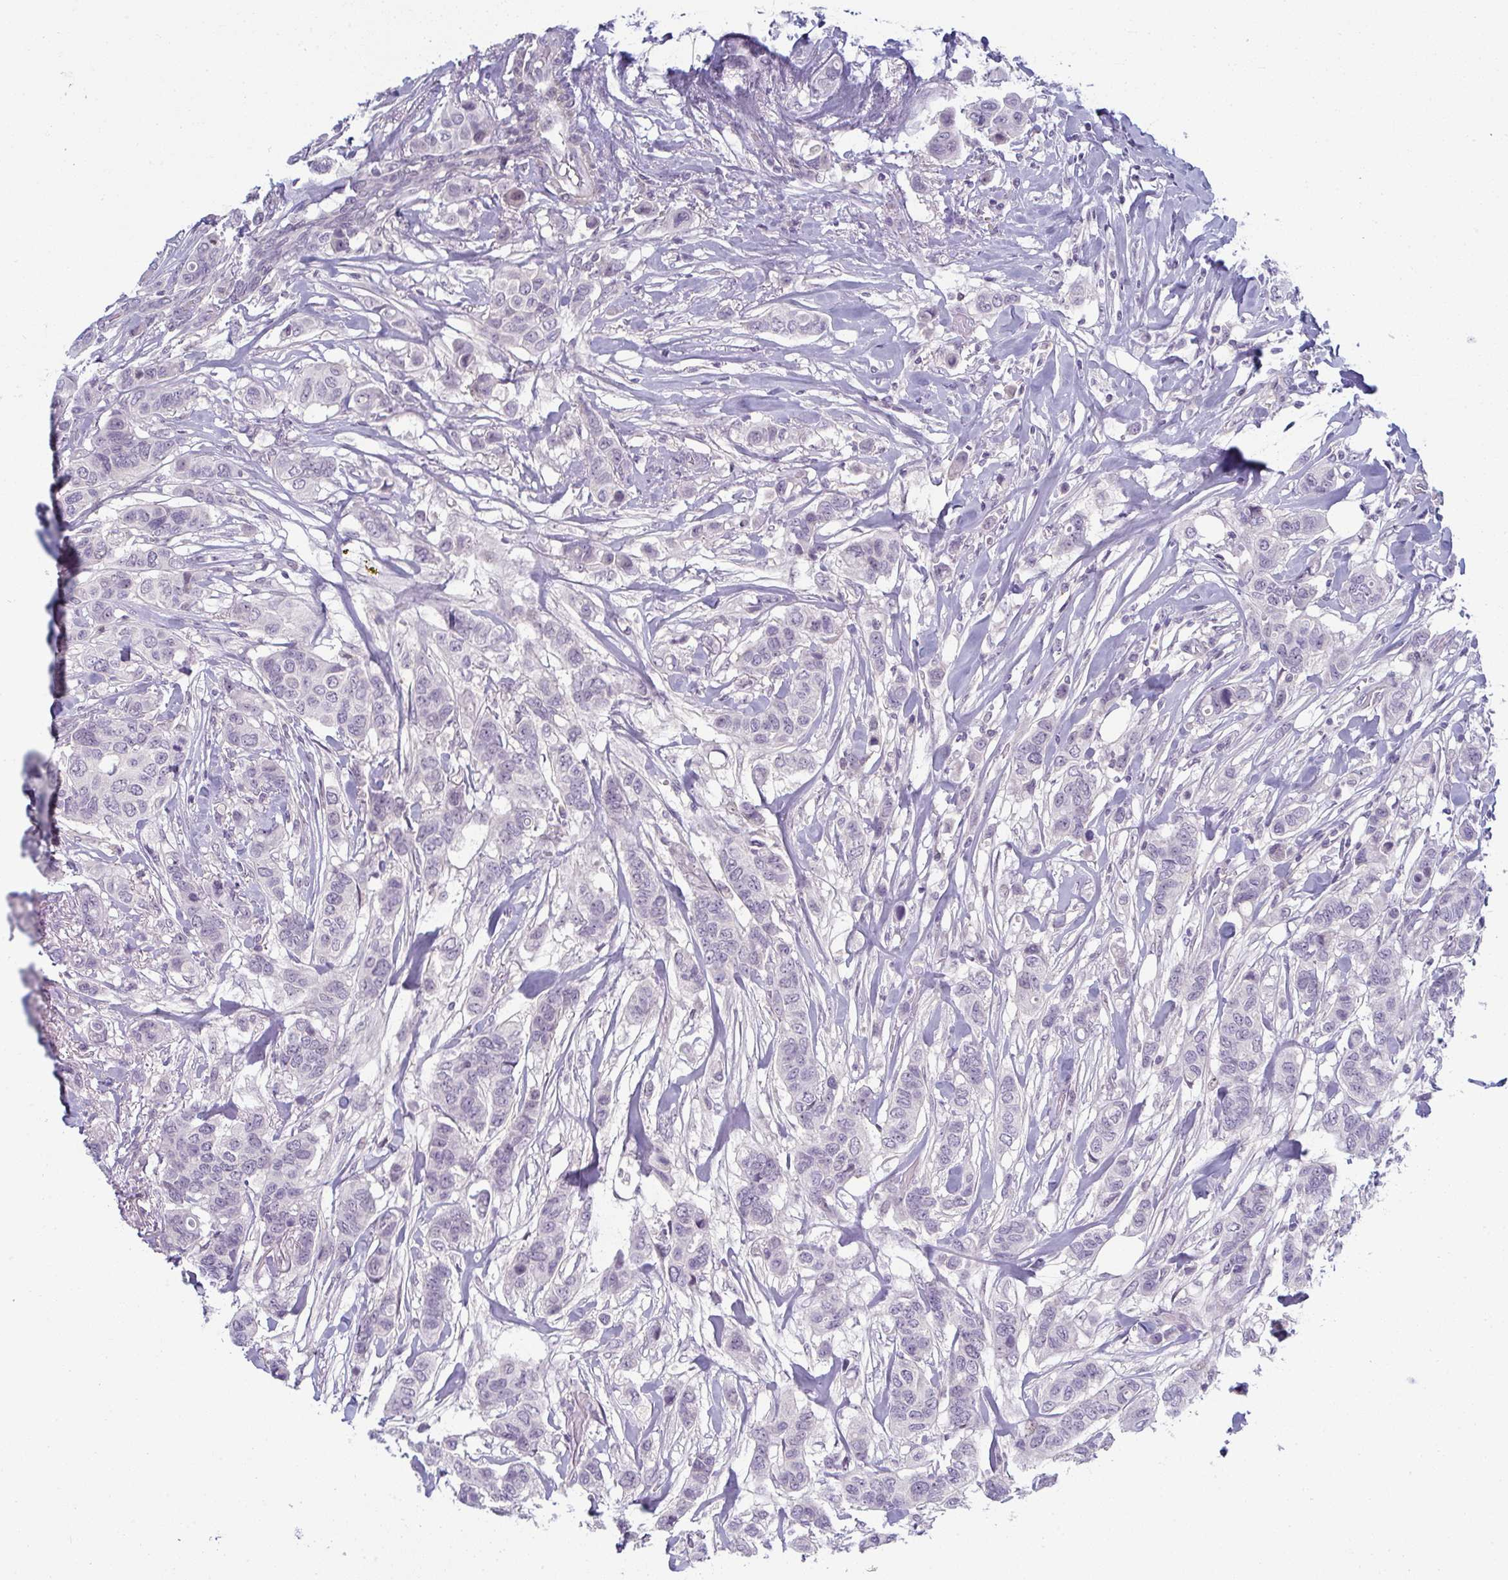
{"staining": {"intensity": "negative", "quantity": "none", "location": "none"}, "tissue": "breast cancer", "cell_type": "Tumor cells", "image_type": "cancer", "snomed": [{"axis": "morphology", "description": "Lobular carcinoma"}, {"axis": "topography", "description": "Breast"}], "caption": "High magnification brightfield microscopy of lobular carcinoma (breast) stained with DAB (brown) and counterstained with hematoxylin (blue): tumor cells show no significant expression. (Stains: DAB immunohistochemistry with hematoxylin counter stain, Microscopy: brightfield microscopy at high magnification).", "gene": "PPFIA4", "patient": {"sex": "female", "age": 51}}